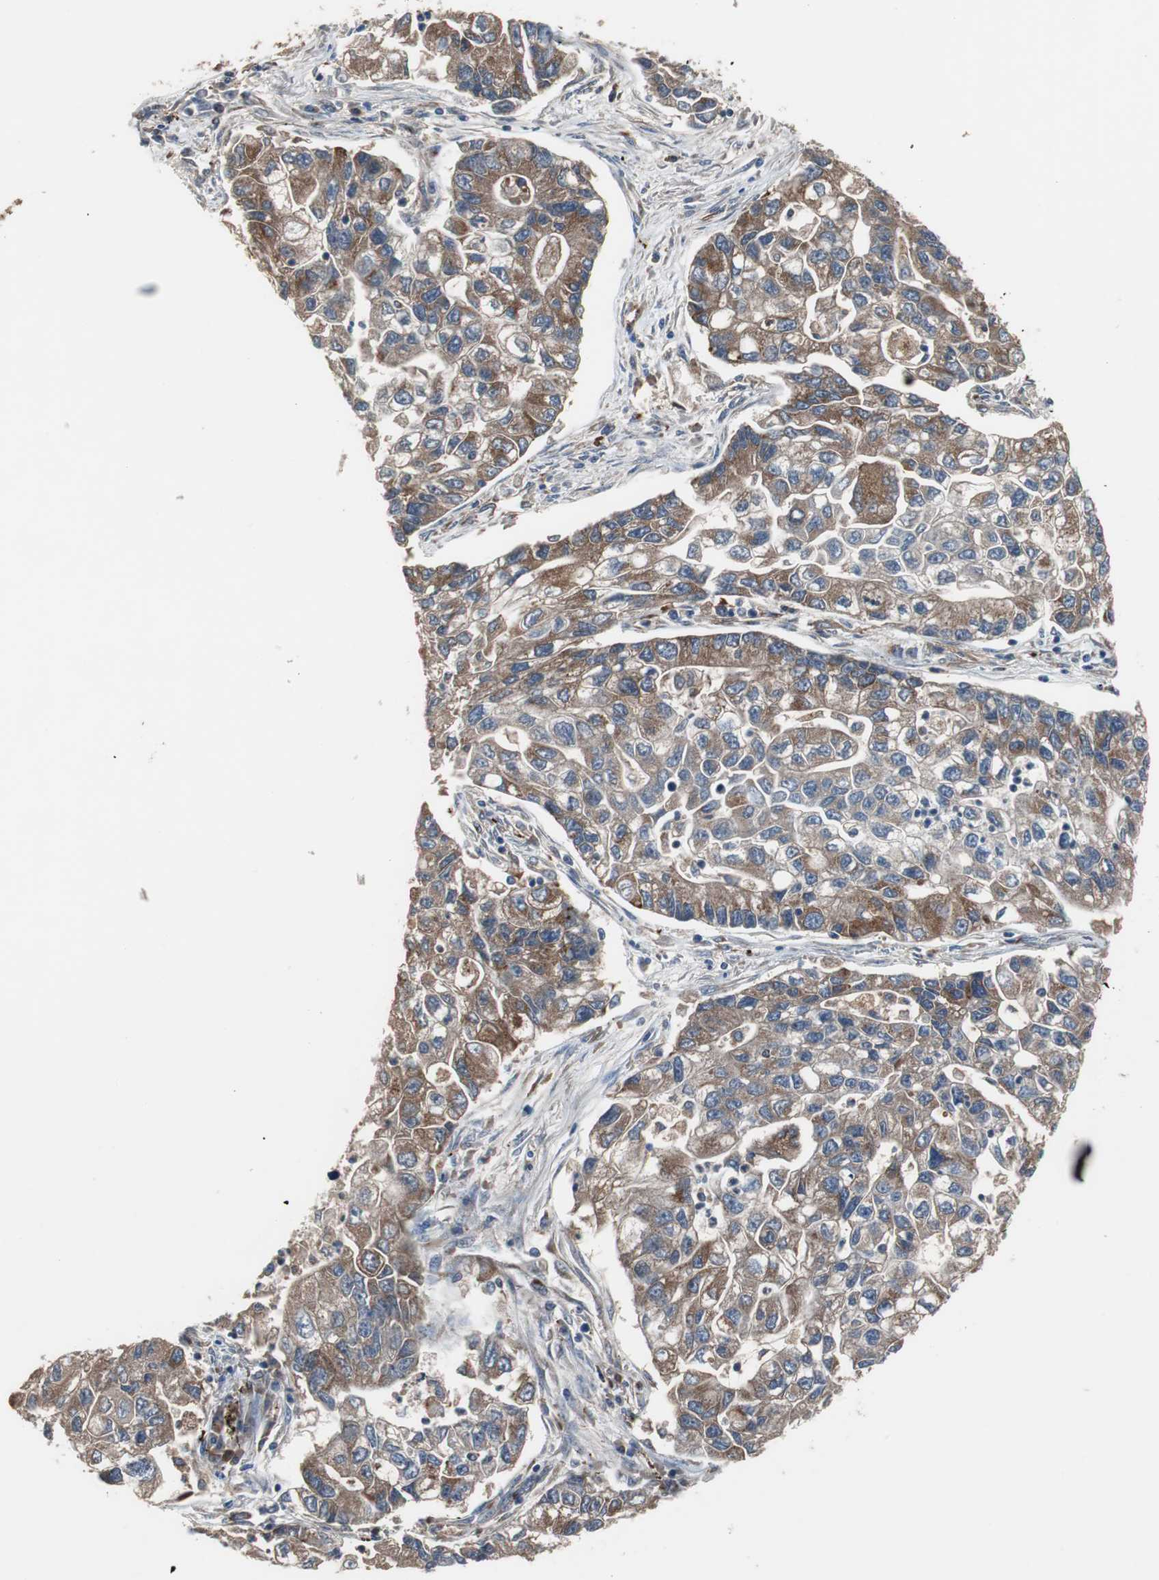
{"staining": {"intensity": "moderate", "quantity": "25%-75%", "location": "cytoplasmic/membranous"}, "tissue": "lung cancer", "cell_type": "Tumor cells", "image_type": "cancer", "snomed": [{"axis": "morphology", "description": "Adenocarcinoma, NOS"}, {"axis": "topography", "description": "Lung"}], "caption": "Lung adenocarcinoma stained with immunohistochemistry displays moderate cytoplasmic/membranous expression in approximately 25%-75% of tumor cells.", "gene": "SORT1", "patient": {"sex": "female", "age": 51}}